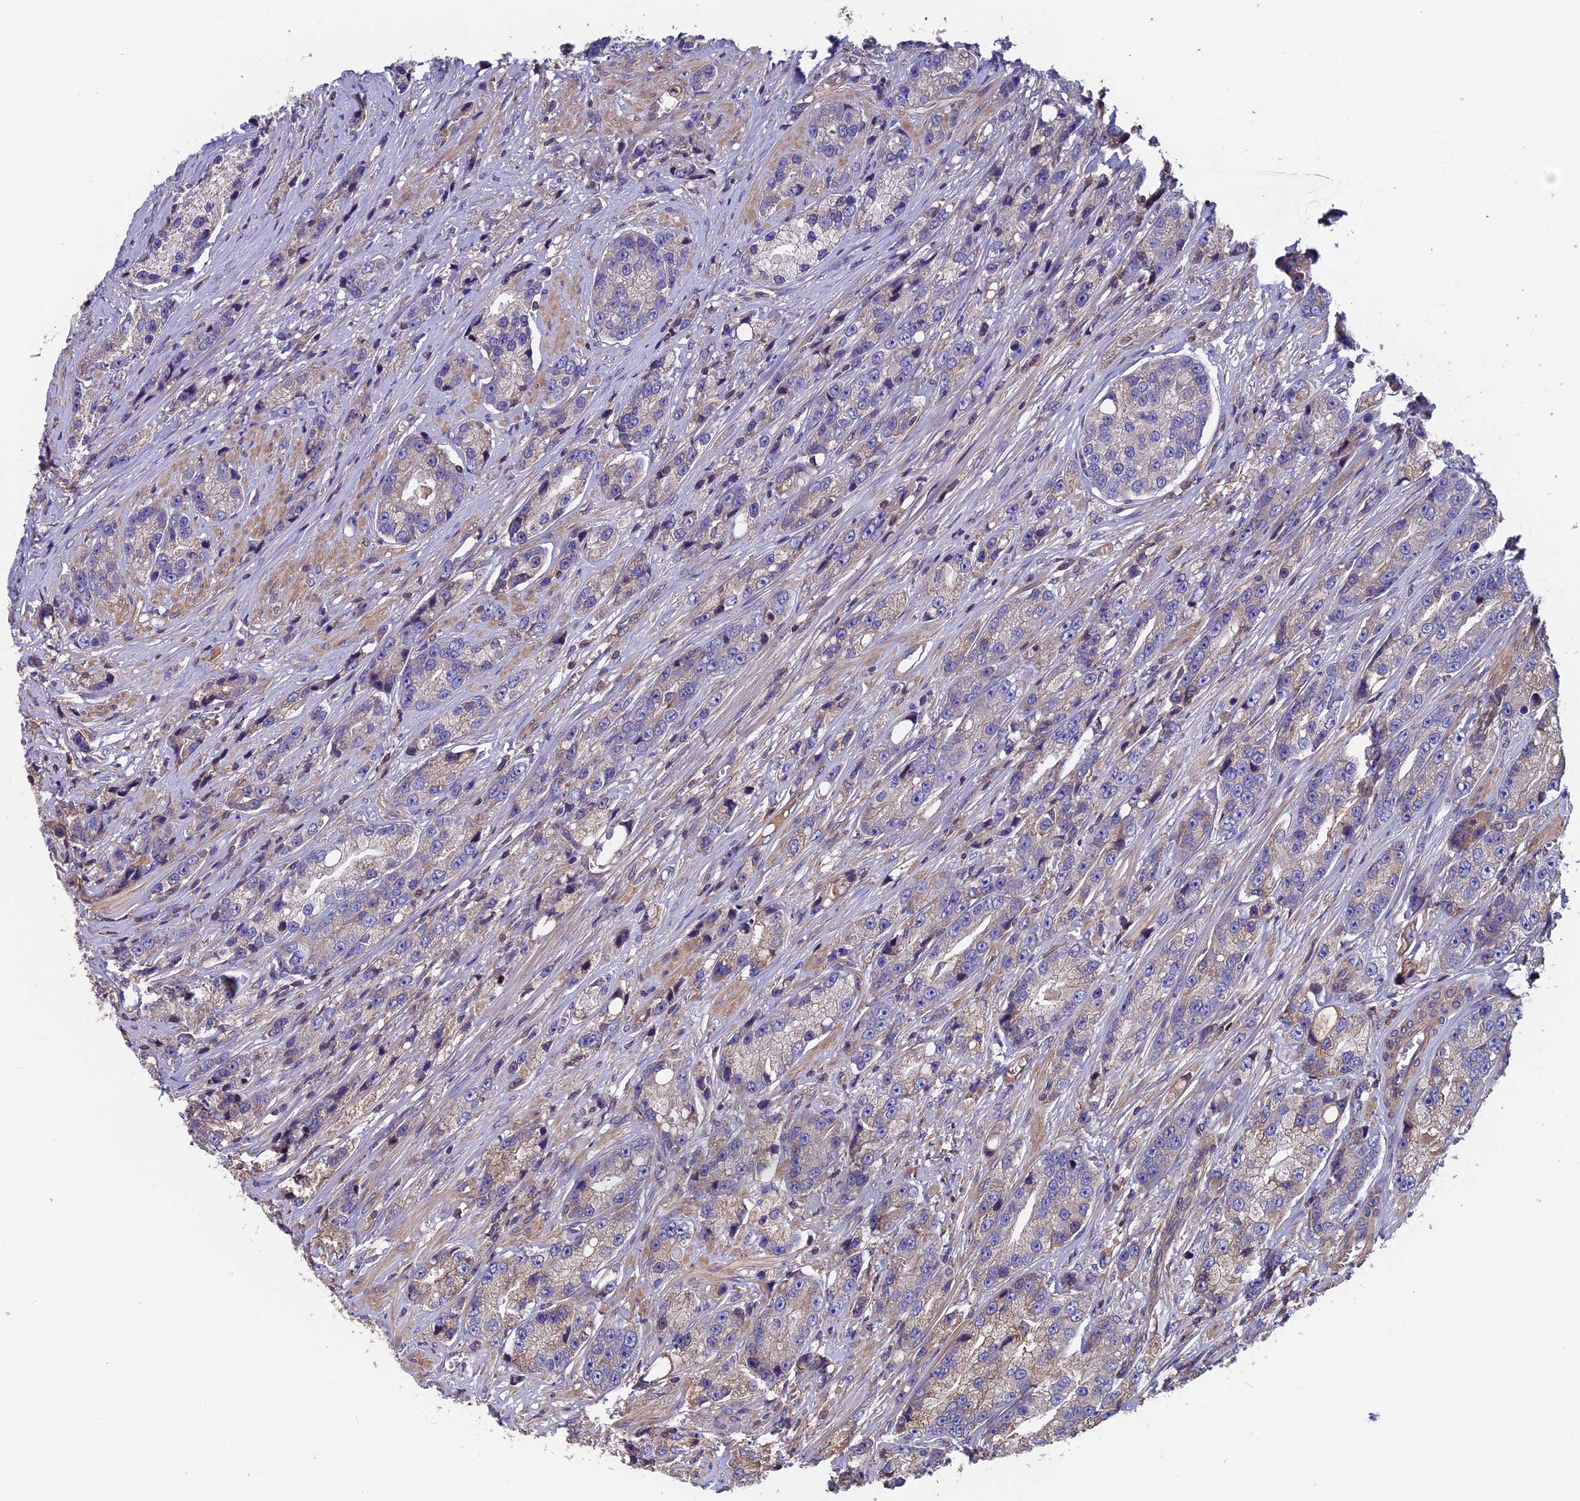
{"staining": {"intensity": "weak", "quantity": "<25%", "location": "cytoplasmic/membranous"}, "tissue": "prostate cancer", "cell_type": "Tumor cells", "image_type": "cancer", "snomed": [{"axis": "morphology", "description": "Adenocarcinoma, High grade"}, {"axis": "topography", "description": "Prostate"}], "caption": "Immunohistochemical staining of prostate cancer displays no significant expression in tumor cells.", "gene": "CCDC153", "patient": {"sex": "male", "age": 74}}